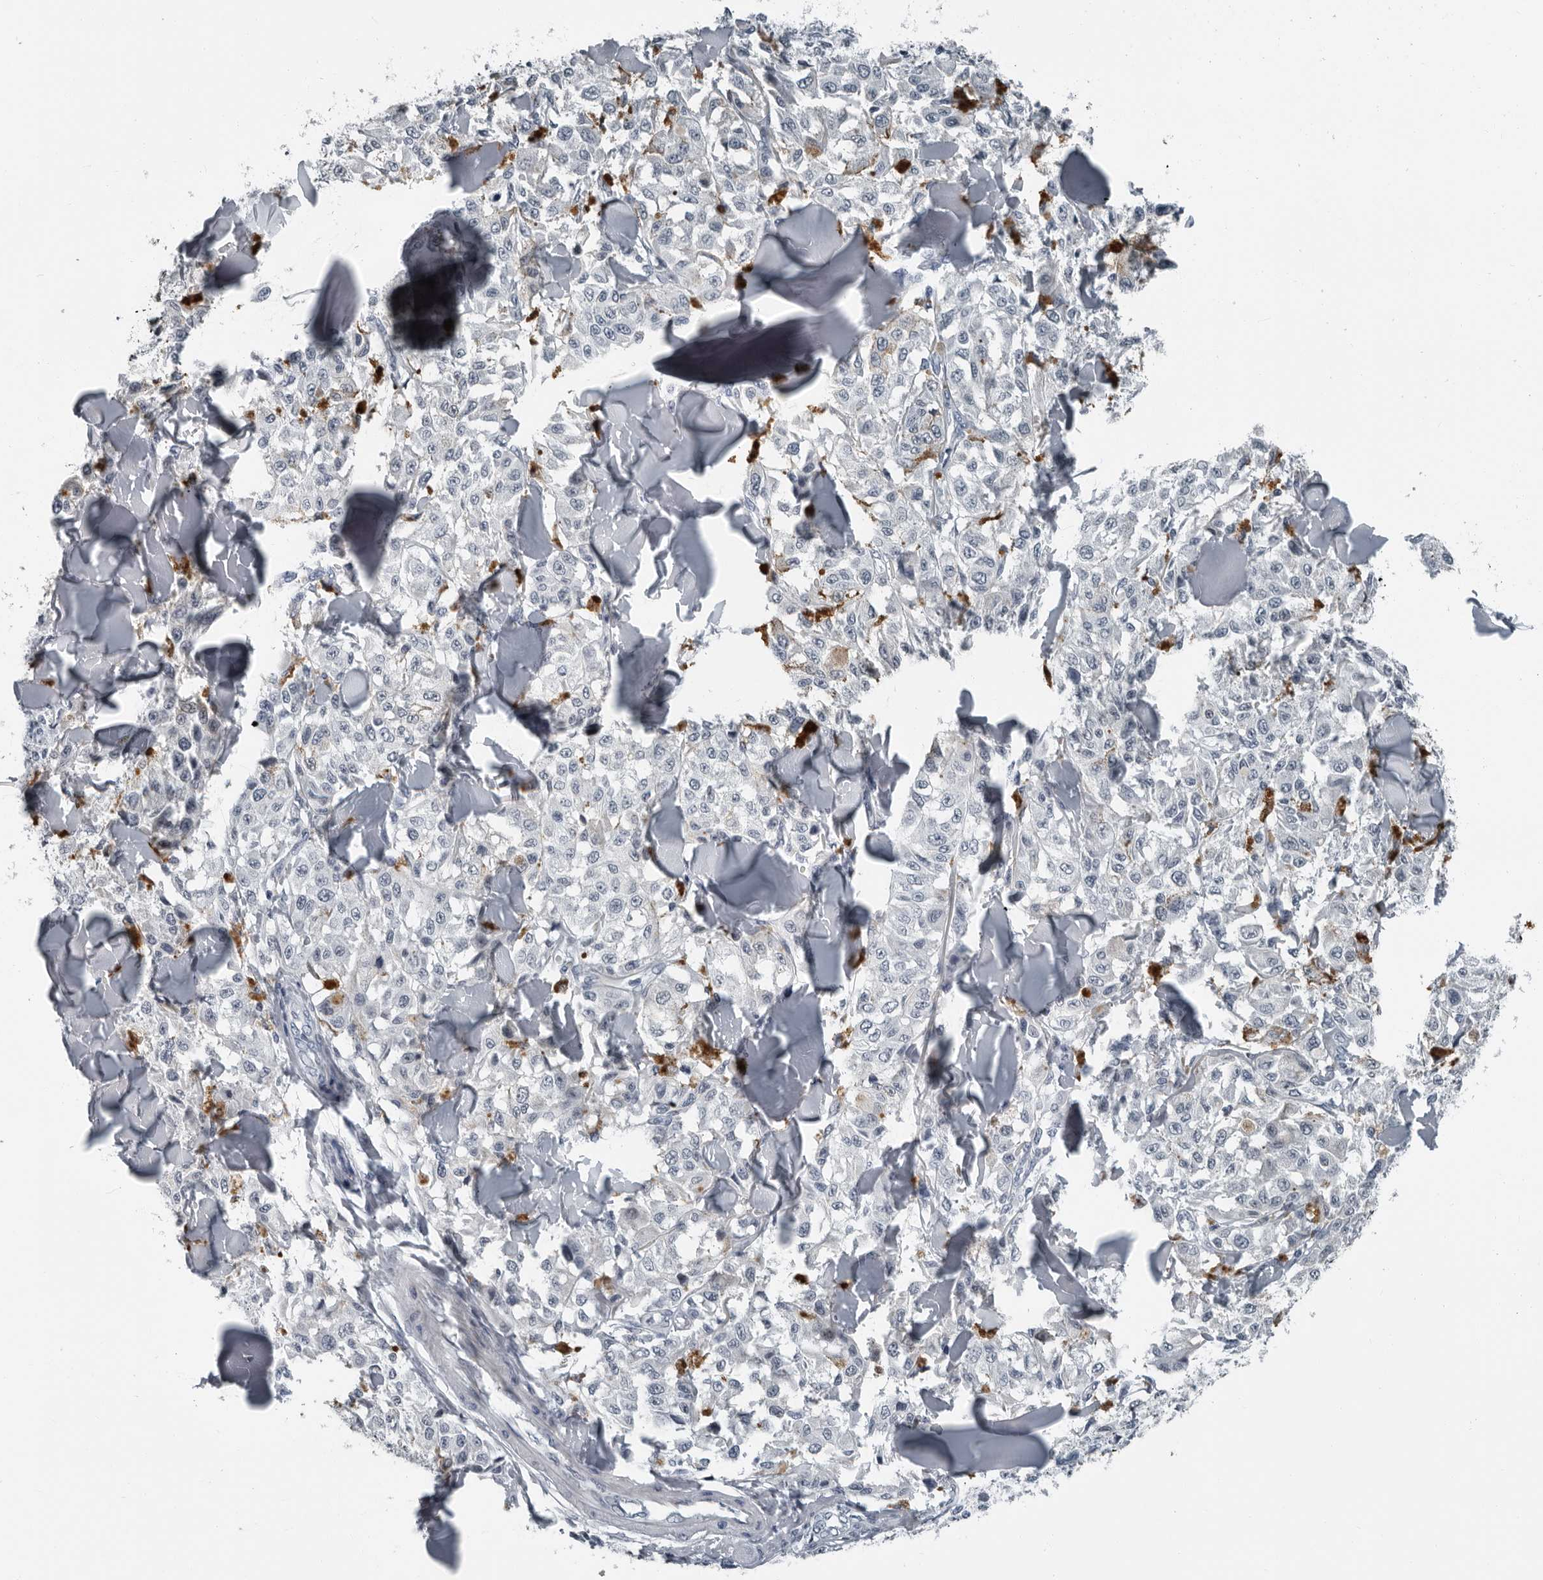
{"staining": {"intensity": "negative", "quantity": "none", "location": "none"}, "tissue": "melanoma", "cell_type": "Tumor cells", "image_type": "cancer", "snomed": [{"axis": "morphology", "description": "Malignant melanoma, NOS"}, {"axis": "topography", "description": "Skin"}], "caption": "A histopathology image of human melanoma is negative for staining in tumor cells.", "gene": "PDCD11", "patient": {"sex": "female", "age": 64}}